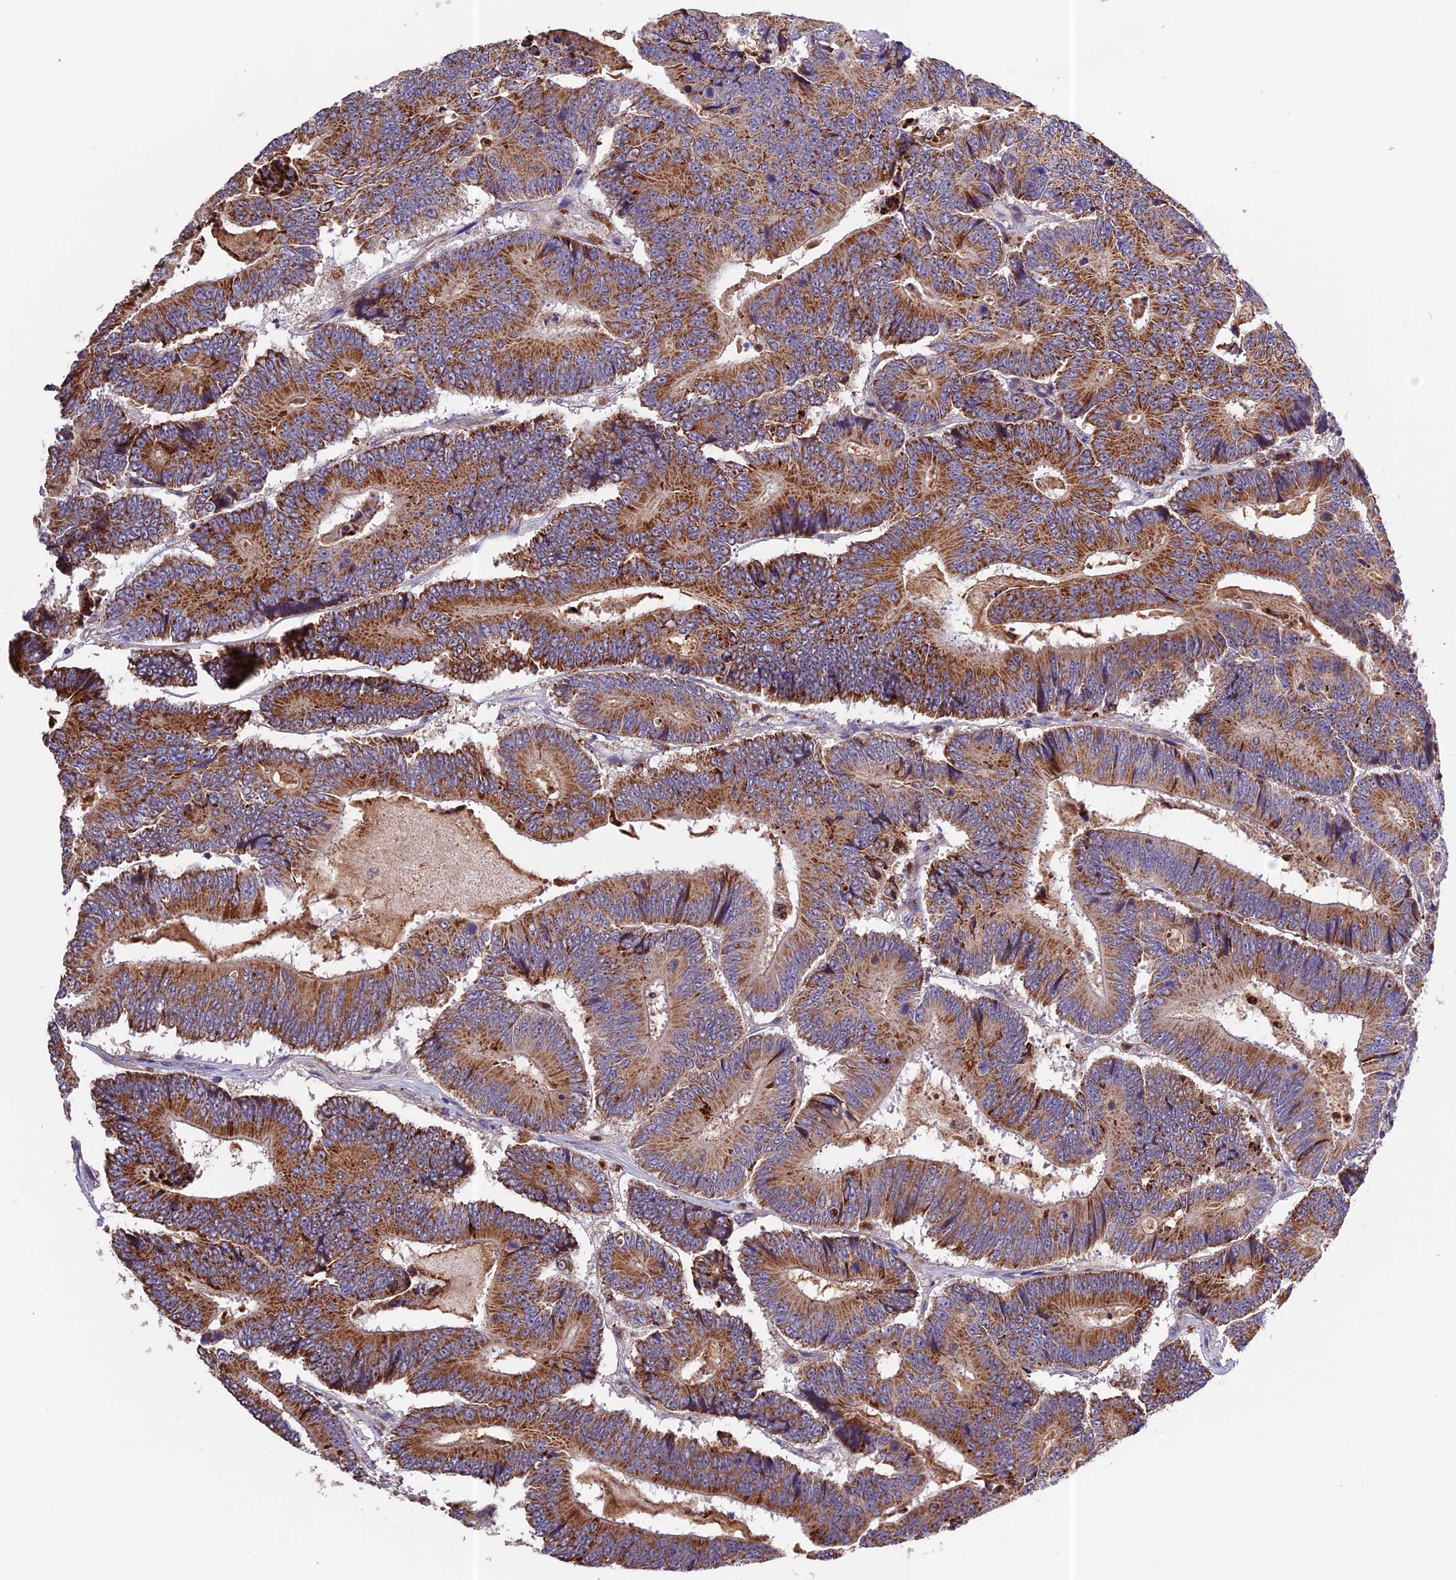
{"staining": {"intensity": "strong", "quantity": ">75%", "location": "cytoplasmic/membranous"}, "tissue": "colorectal cancer", "cell_type": "Tumor cells", "image_type": "cancer", "snomed": [{"axis": "morphology", "description": "Adenocarcinoma, NOS"}, {"axis": "topography", "description": "Colon"}], "caption": "The image exhibits staining of adenocarcinoma (colorectal), revealing strong cytoplasmic/membranous protein staining (brown color) within tumor cells. (DAB = brown stain, brightfield microscopy at high magnification).", "gene": "METTL22", "patient": {"sex": "male", "age": 83}}